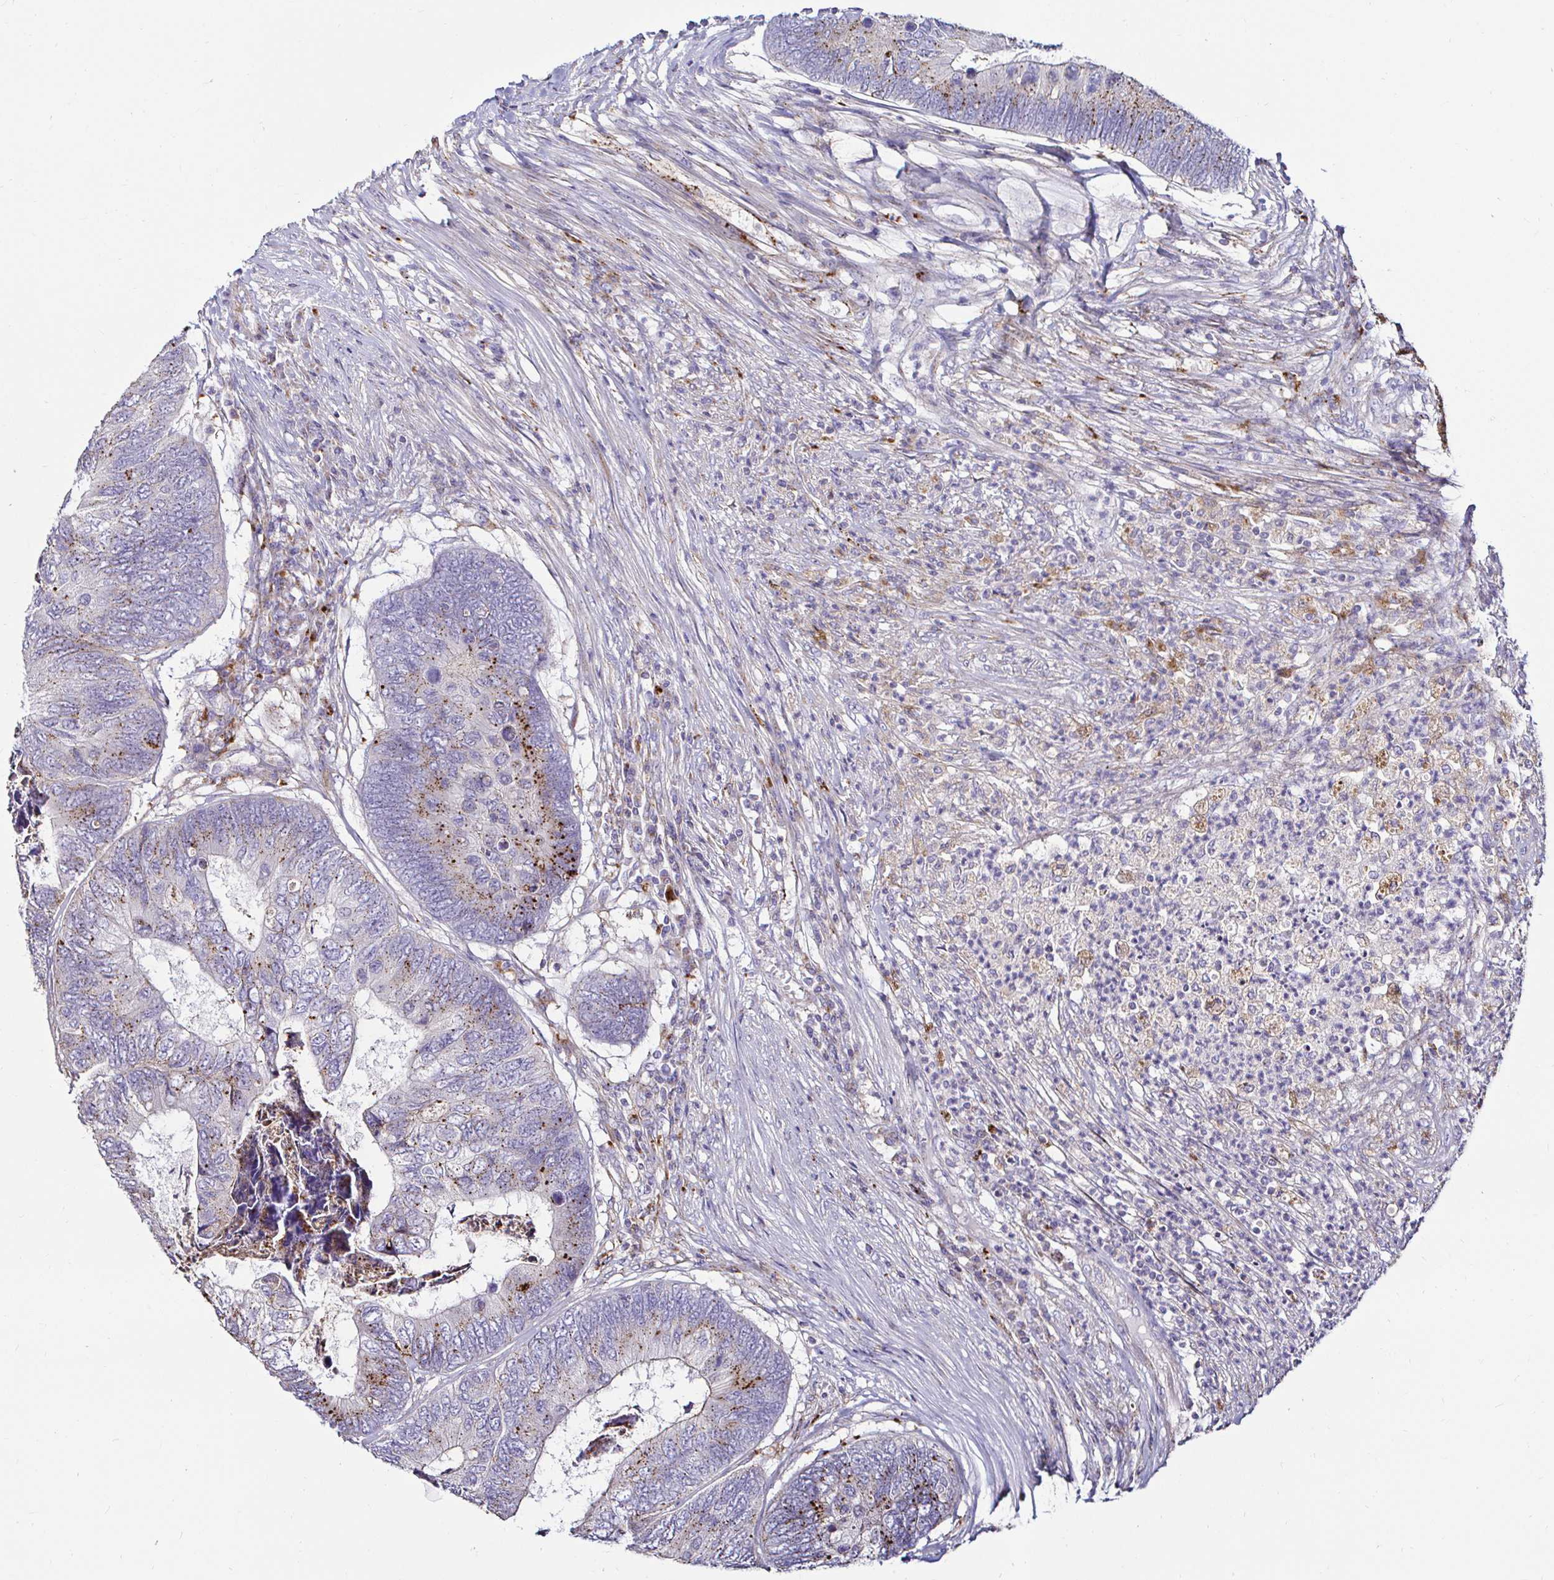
{"staining": {"intensity": "moderate", "quantity": "<25%", "location": "cytoplasmic/membranous"}, "tissue": "colorectal cancer", "cell_type": "Tumor cells", "image_type": "cancer", "snomed": [{"axis": "morphology", "description": "Adenocarcinoma, NOS"}, {"axis": "topography", "description": "Colon"}], "caption": "Protein staining of colorectal cancer tissue demonstrates moderate cytoplasmic/membranous staining in approximately <25% of tumor cells.", "gene": "GALNS", "patient": {"sex": "female", "age": 67}}